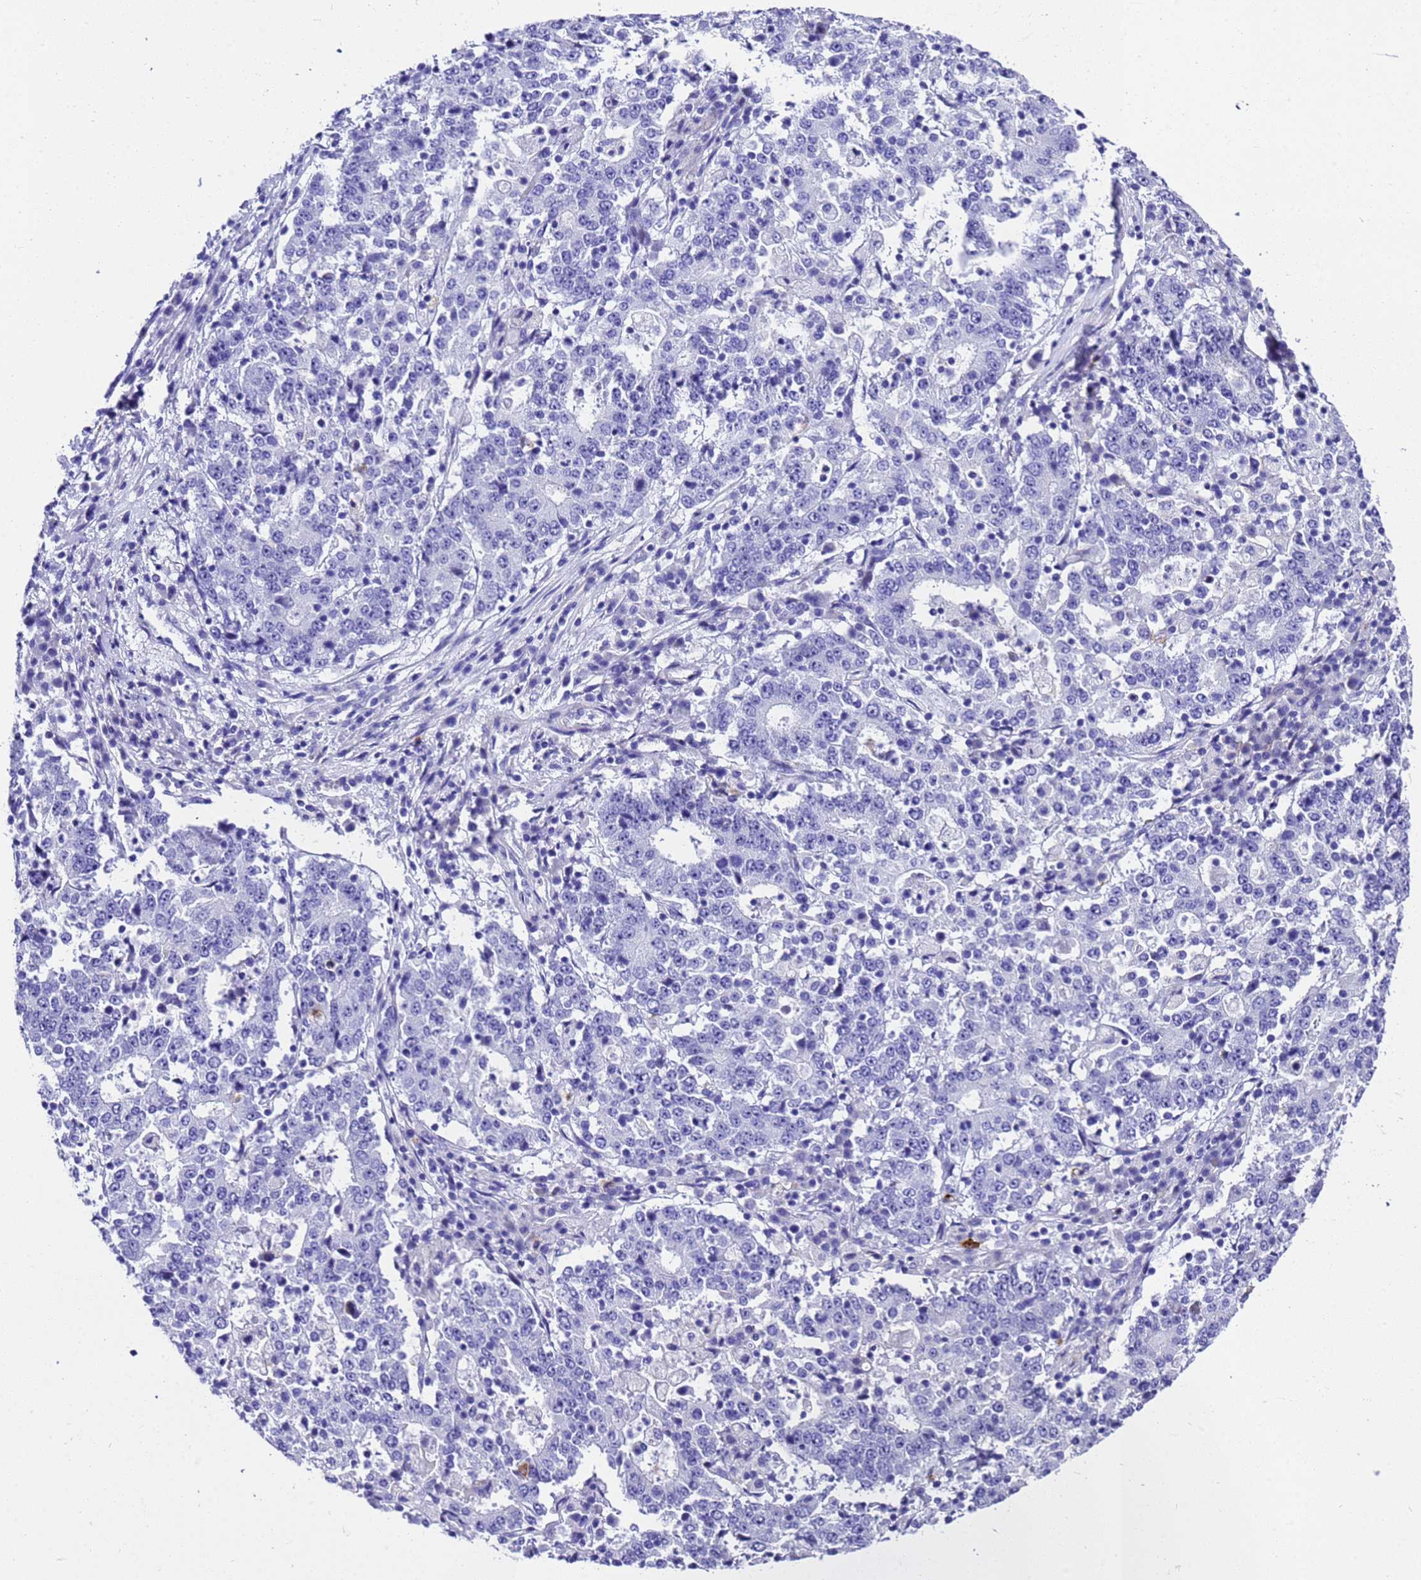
{"staining": {"intensity": "negative", "quantity": "none", "location": "none"}, "tissue": "stomach cancer", "cell_type": "Tumor cells", "image_type": "cancer", "snomed": [{"axis": "morphology", "description": "Adenocarcinoma, NOS"}, {"axis": "topography", "description": "Stomach"}], "caption": "Micrograph shows no significant protein expression in tumor cells of stomach cancer (adenocarcinoma).", "gene": "UGT2B10", "patient": {"sex": "male", "age": 59}}